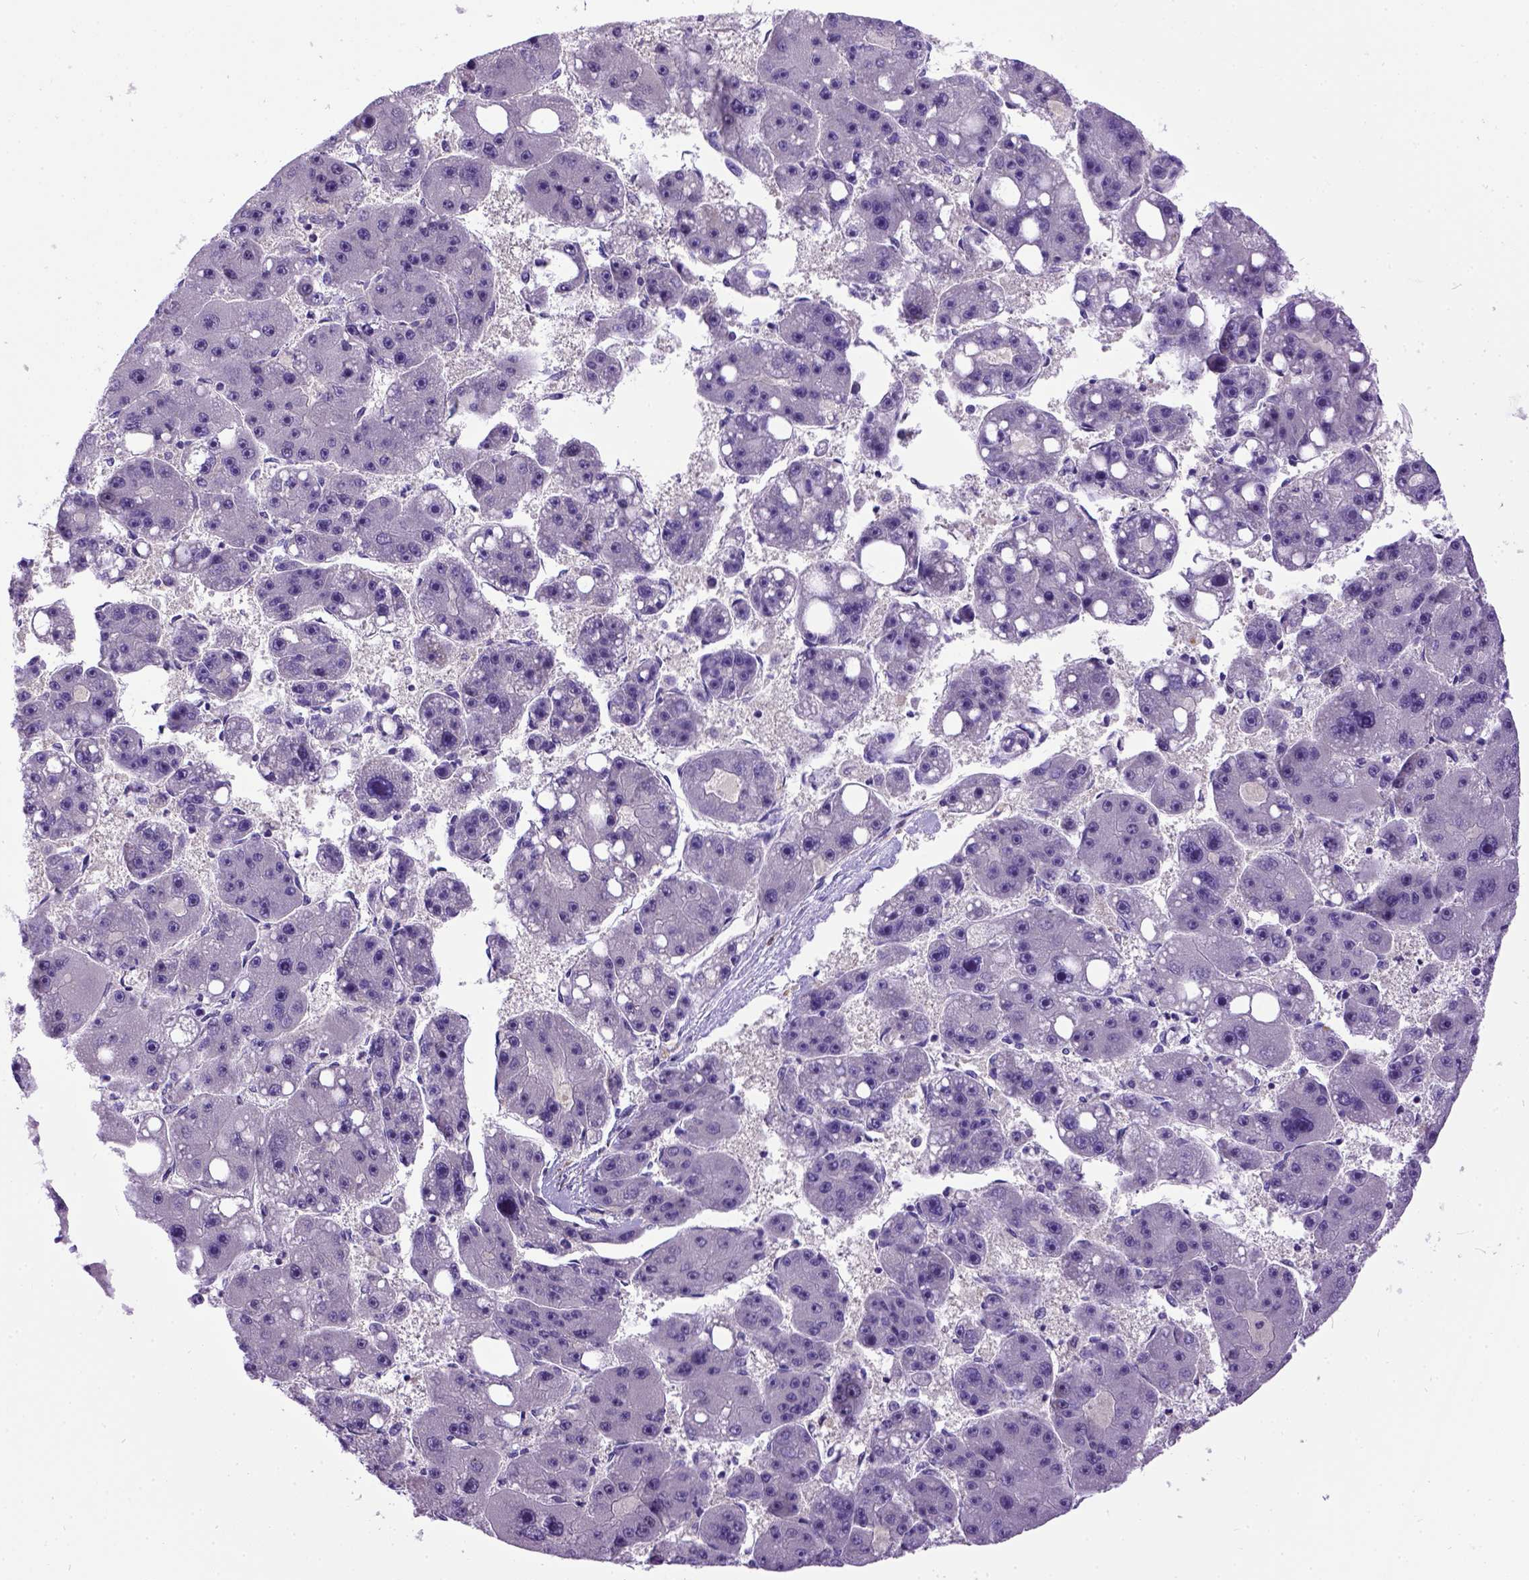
{"staining": {"intensity": "negative", "quantity": "none", "location": "none"}, "tissue": "liver cancer", "cell_type": "Tumor cells", "image_type": "cancer", "snomed": [{"axis": "morphology", "description": "Carcinoma, Hepatocellular, NOS"}, {"axis": "topography", "description": "Liver"}], "caption": "Immunohistochemistry (IHC) micrograph of neoplastic tissue: liver hepatocellular carcinoma stained with DAB demonstrates no significant protein expression in tumor cells. Nuclei are stained in blue.", "gene": "NEK5", "patient": {"sex": "female", "age": 61}}